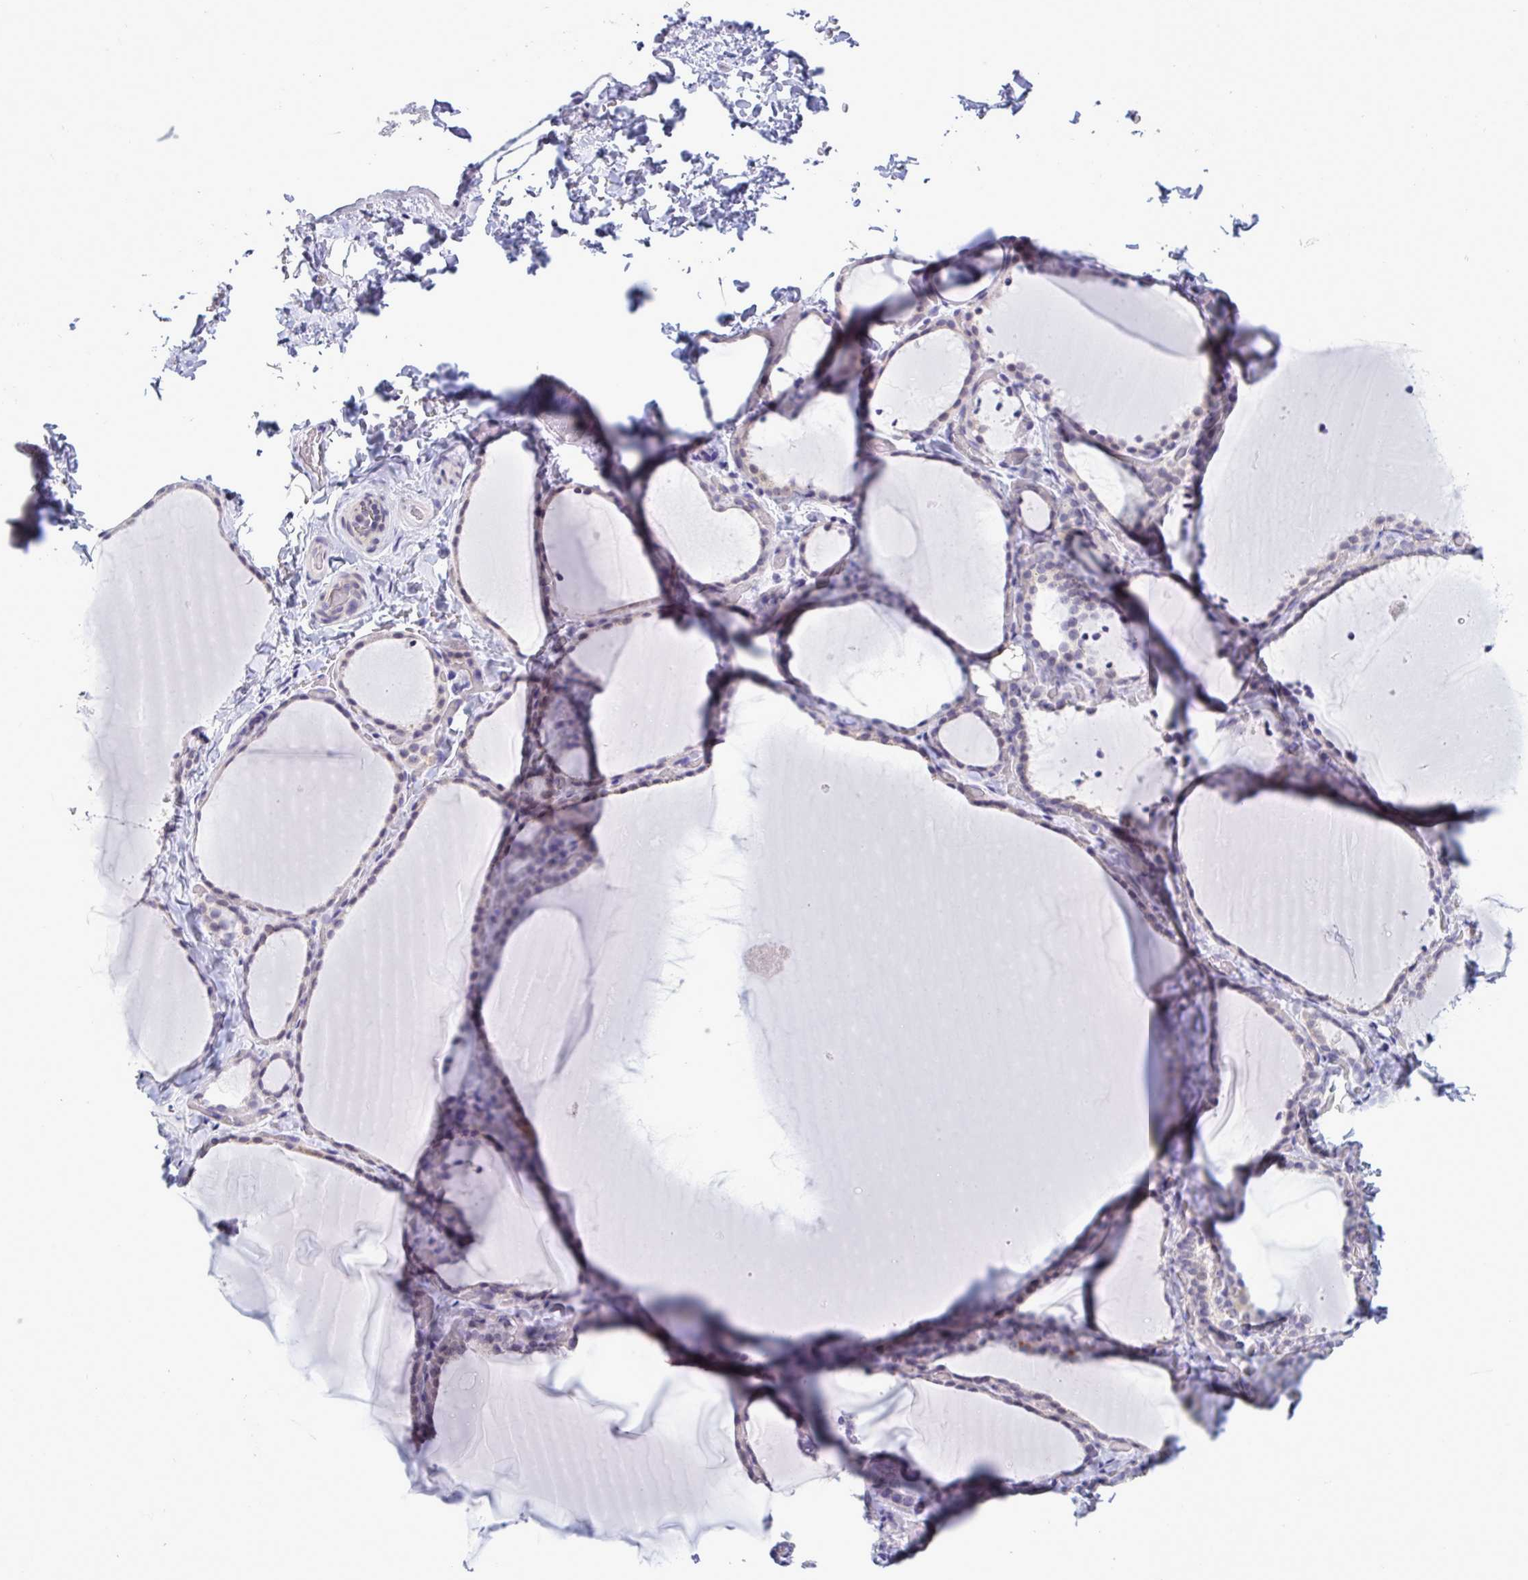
{"staining": {"intensity": "negative", "quantity": "none", "location": "none"}, "tissue": "thyroid gland", "cell_type": "Glandular cells", "image_type": "normal", "snomed": [{"axis": "morphology", "description": "Normal tissue, NOS"}, {"axis": "topography", "description": "Thyroid gland"}], "caption": "This is a histopathology image of immunohistochemistry staining of benign thyroid gland, which shows no positivity in glandular cells. Brightfield microscopy of immunohistochemistry (IHC) stained with DAB (3,3'-diaminobenzidine) (brown) and hematoxylin (blue), captured at high magnification.", "gene": "MFSD4A", "patient": {"sex": "female", "age": 22}}